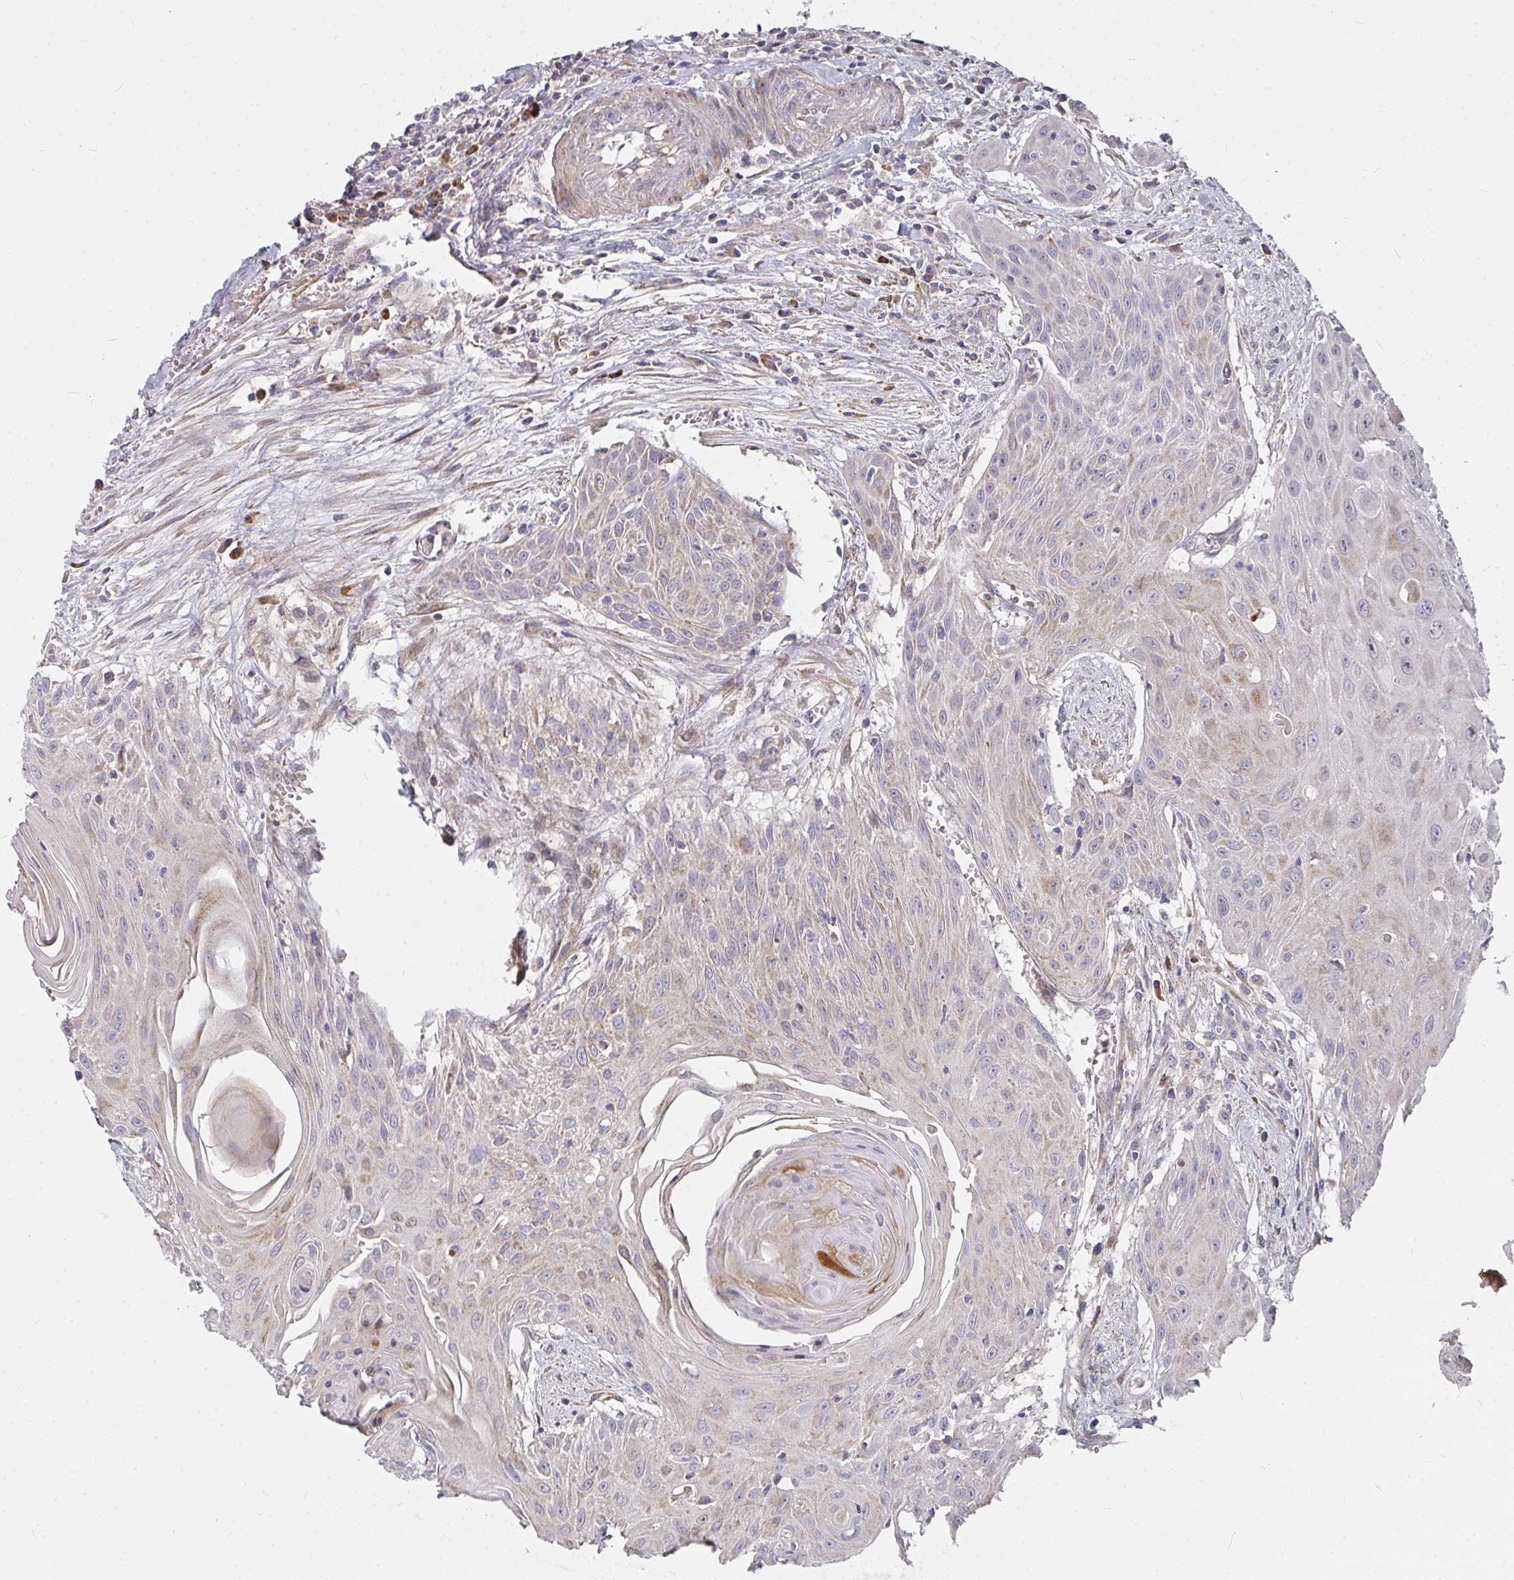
{"staining": {"intensity": "weak", "quantity": "25%-75%", "location": "cytoplasmic/membranous"}, "tissue": "head and neck cancer", "cell_type": "Tumor cells", "image_type": "cancer", "snomed": [{"axis": "morphology", "description": "Squamous cell carcinoma, NOS"}, {"axis": "topography", "description": "Lymph node"}, {"axis": "topography", "description": "Salivary gland"}, {"axis": "topography", "description": "Head-Neck"}], "caption": "Tumor cells show weak cytoplasmic/membranous positivity in about 25%-75% of cells in head and neck squamous cell carcinoma.", "gene": "RHEBL1", "patient": {"sex": "female", "age": 74}}